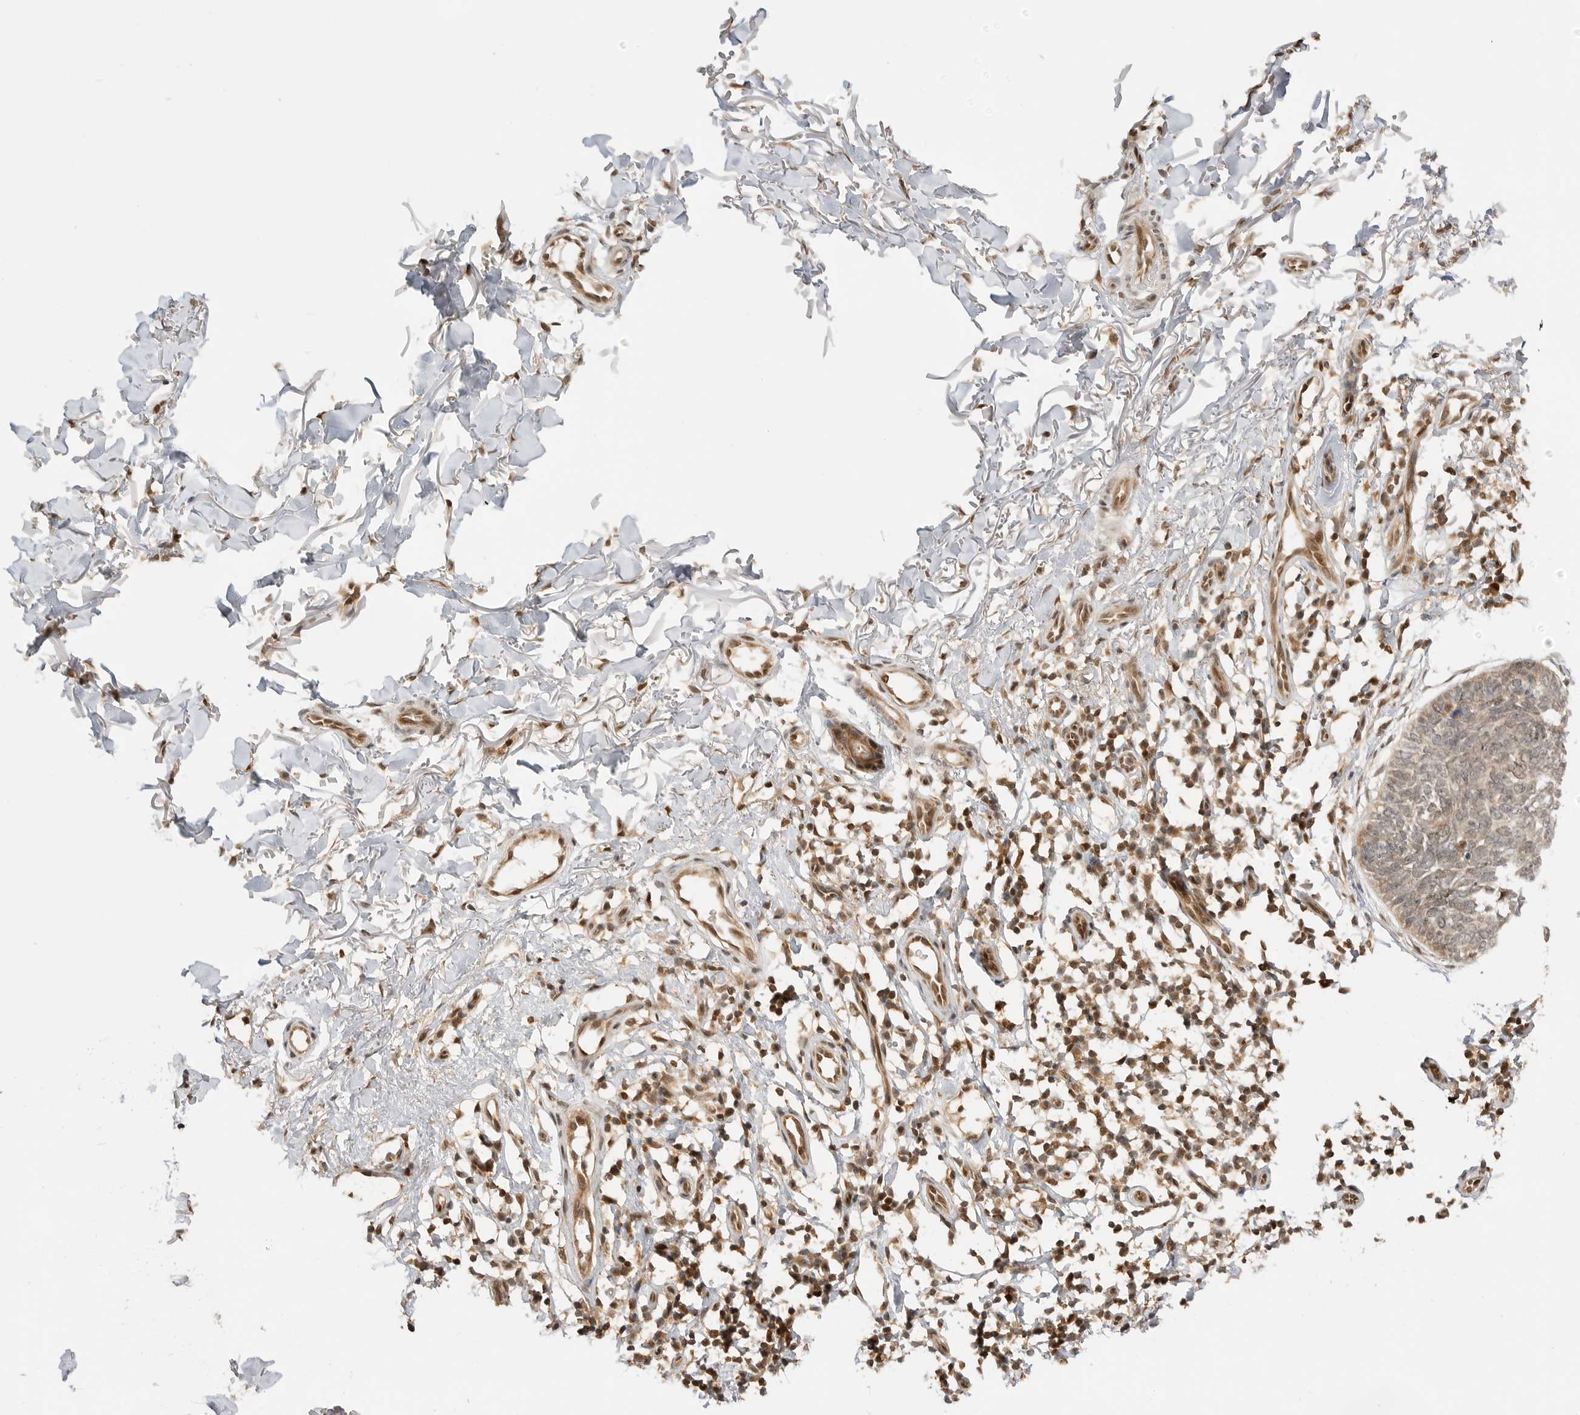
{"staining": {"intensity": "weak", "quantity": ">75%", "location": "cytoplasmic/membranous,nuclear"}, "tissue": "skin cancer", "cell_type": "Tumor cells", "image_type": "cancer", "snomed": [{"axis": "morphology", "description": "Normal tissue, NOS"}, {"axis": "morphology", "description": "Basal cell carcinoma"}, {"axis": "topography", "description": "Skin"}], "caption": "IHC histopathology image of skin cancer stained for a protein (brown), which exhibits low levels of weak cytoplasmic/membranous and nuclear expression in about >75% of tumor cells.", "gene": "ALKAL1", "patient": {"sex": "male", "age": 77}}